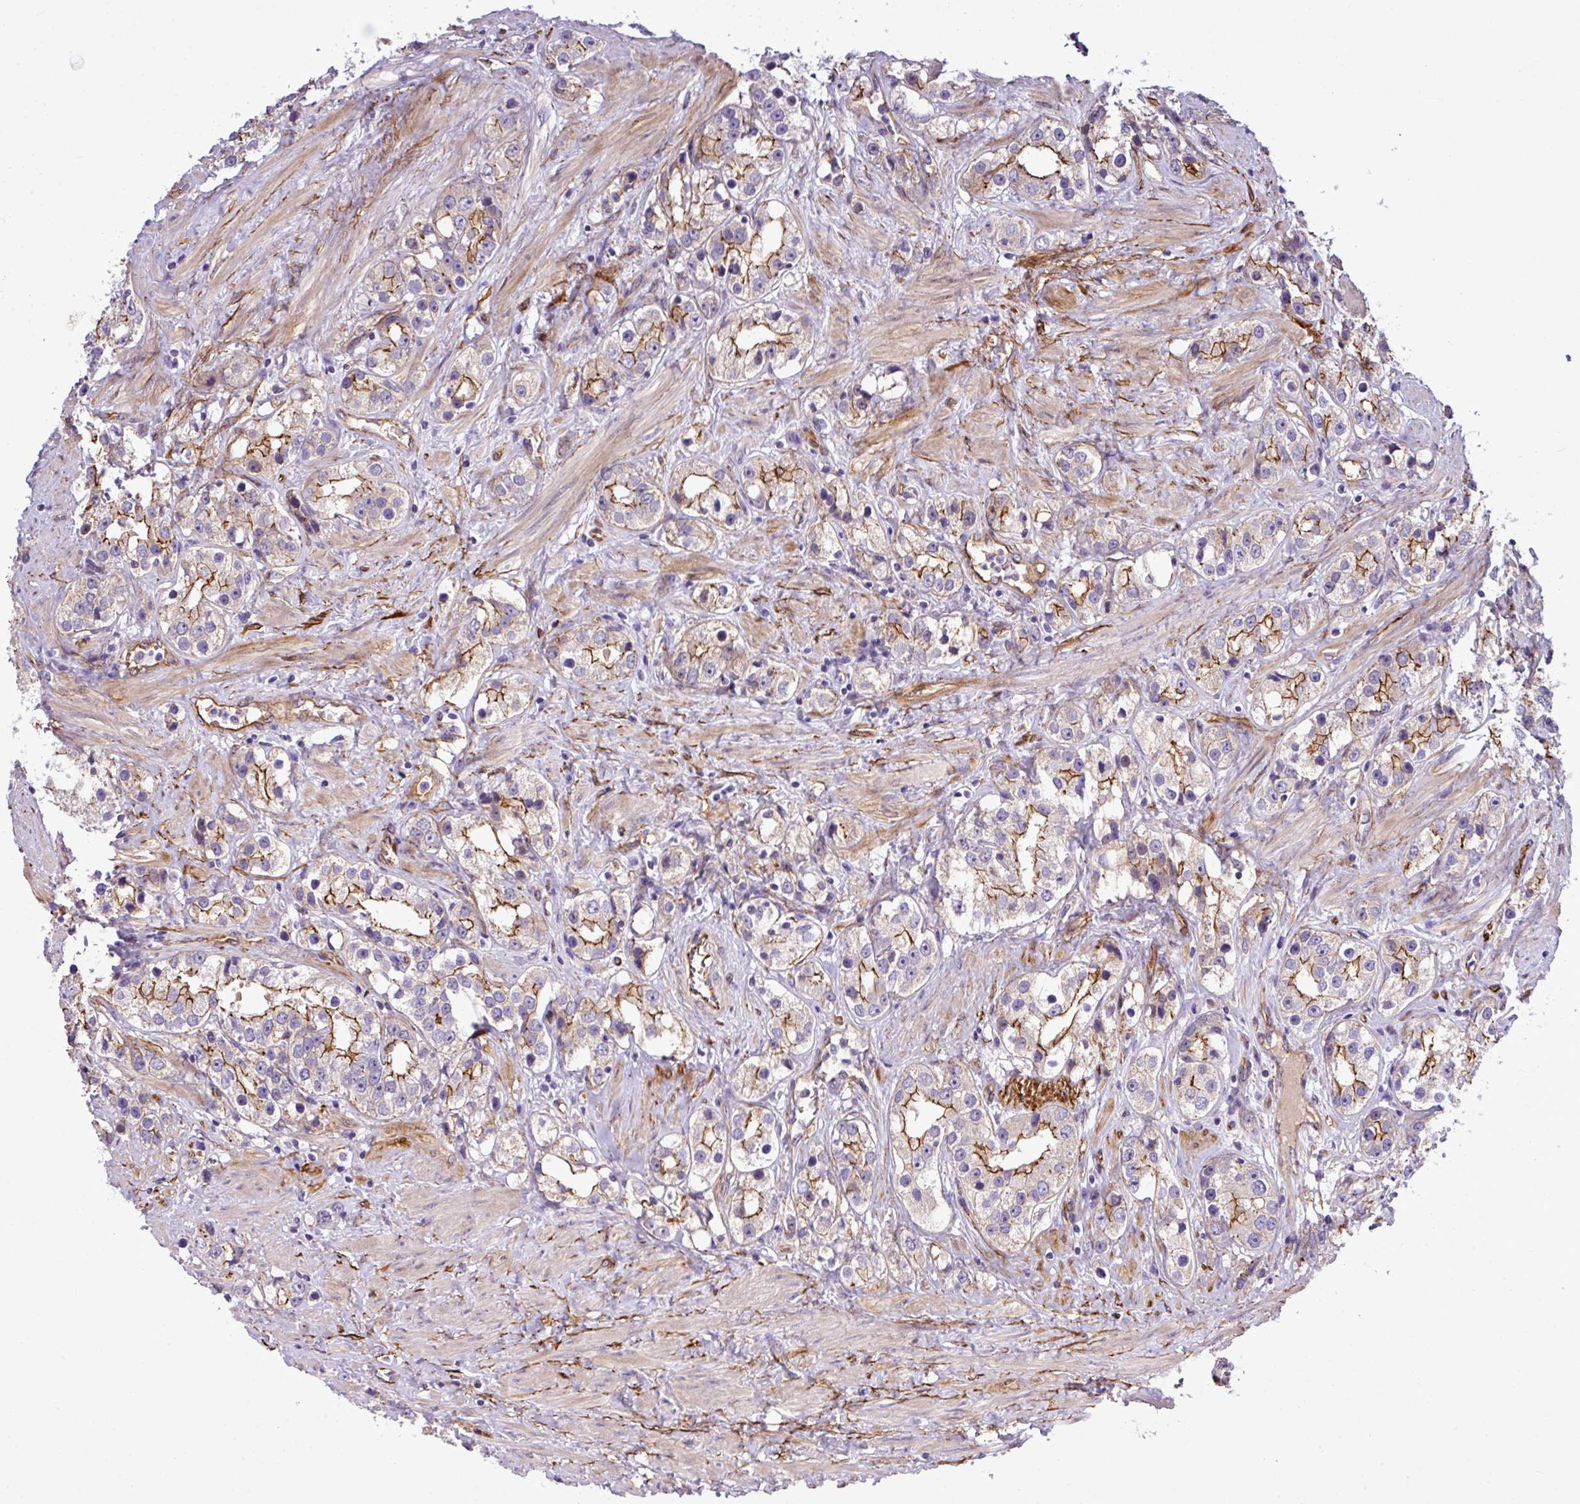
{"staining": {"intensity": "moderate", "quantity": ">75%", "location": "cytoplasmic/membranous"}, "tissue": "prostate cancer", "cell_type": "Tumor cells", "image_type": "cancer", "snomed": [{"axis": "morphology", "description": "Adenocarcinoma, NOS"}, {"axis": "topography", "description": "Prostate"}], "caption": "An immunohistochemistry photomicrograph of tumor tissue is shown. Protein staining in brown labels moderate cytoplasmic/membranous positivity in adenocarcinoma (prostate) within tumor cells.", "gene": "PARD6A", "patient": {"sex": "male", "age": 79}}